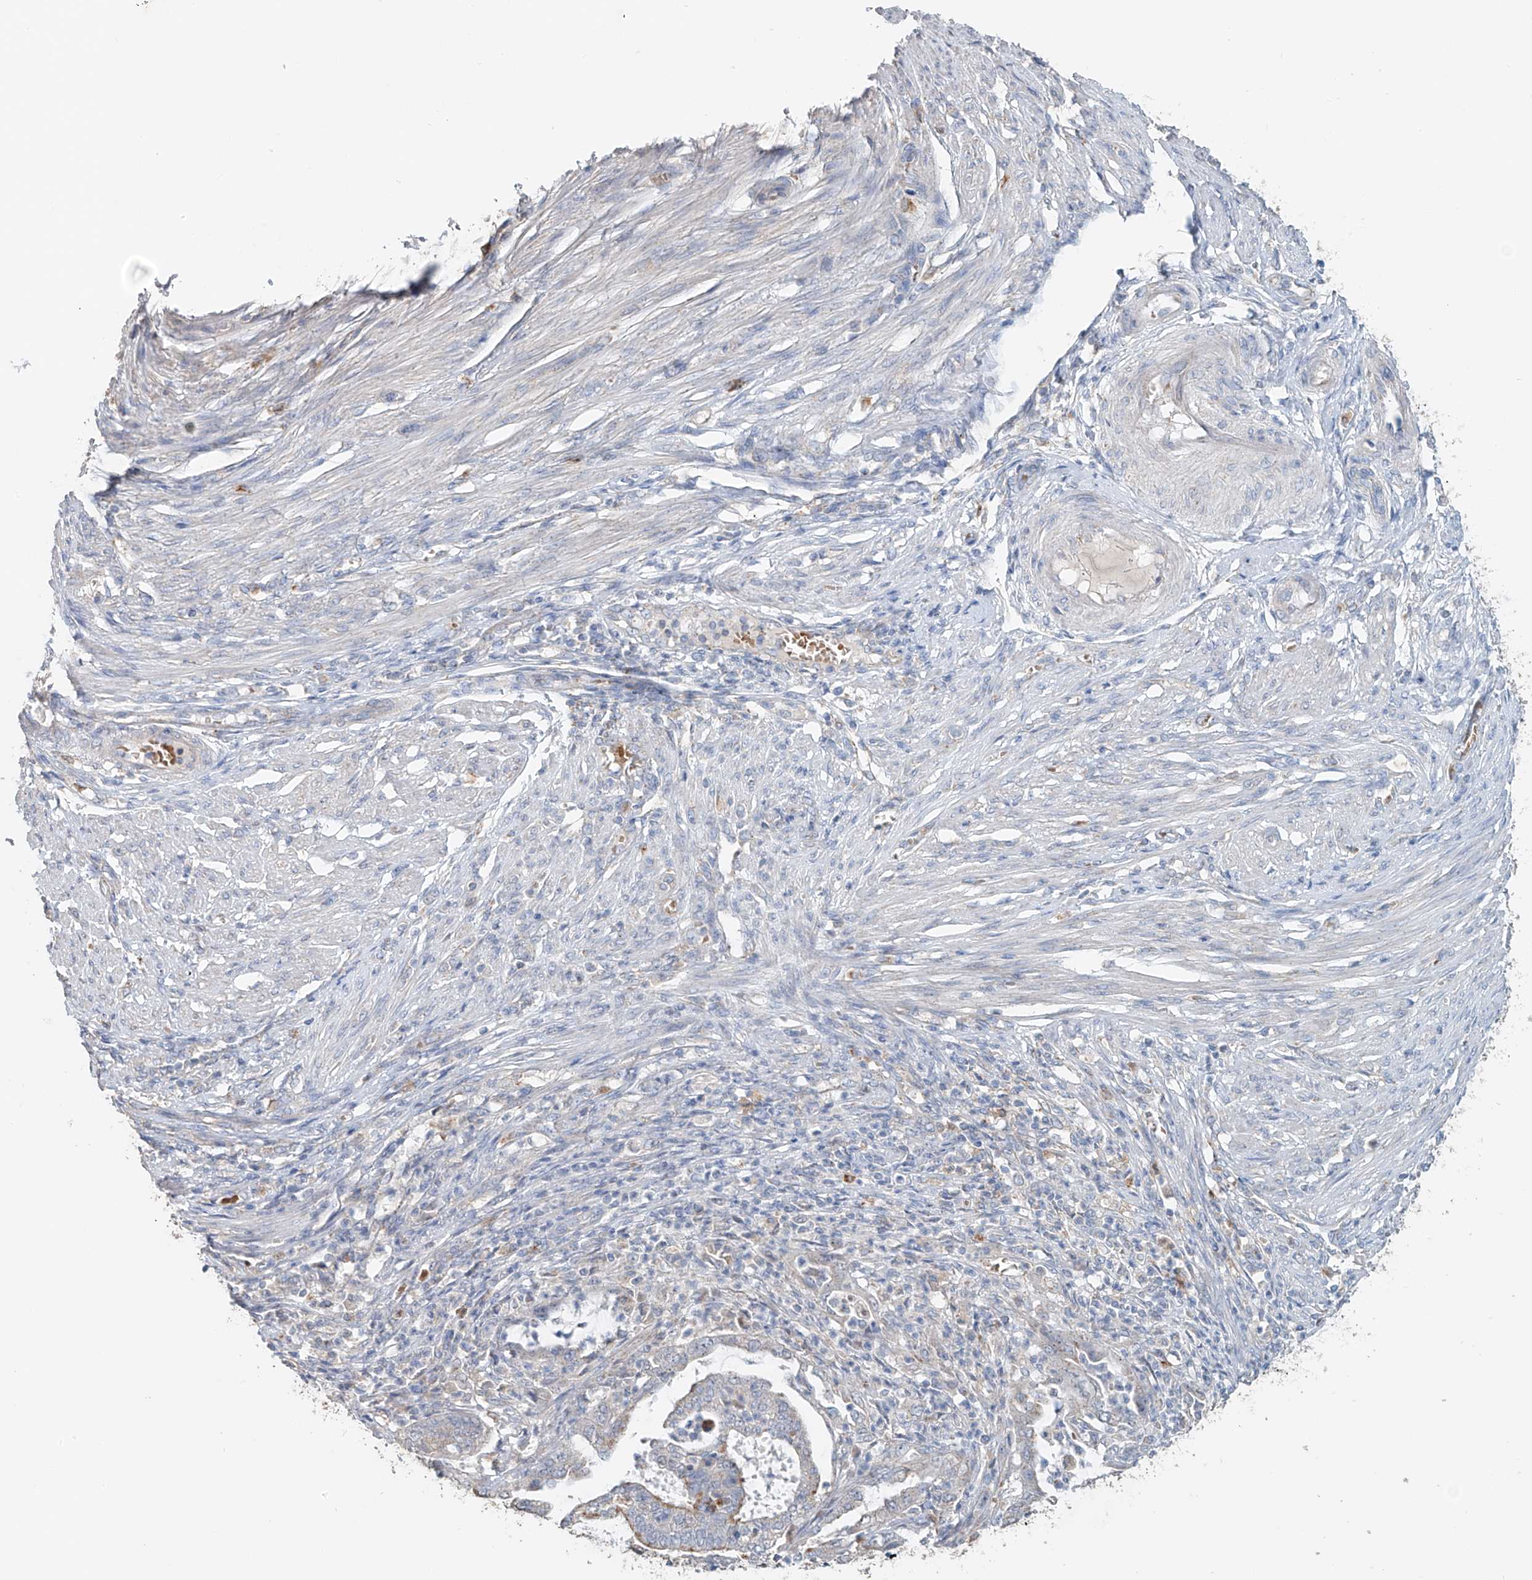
{"staining": {"intensity": "negative", "quantity": "none", "location": "none"}, "tissue": "endometrial cancer", "cell_type": "Tumor cells", "image_type": "cancer", "snomed": [{"axis": "morphology", "description": "Adenocarcinoma, NOS"}, {"axis": "topography", "description": "Endometrium"}], "caption": "Immunohistochemistry (IHC) of human endometrial adenocarcinoma displays no positivity in tumor cells.", "gene": "TRIM47", "patient": {"sex": "female", "age": 51}}